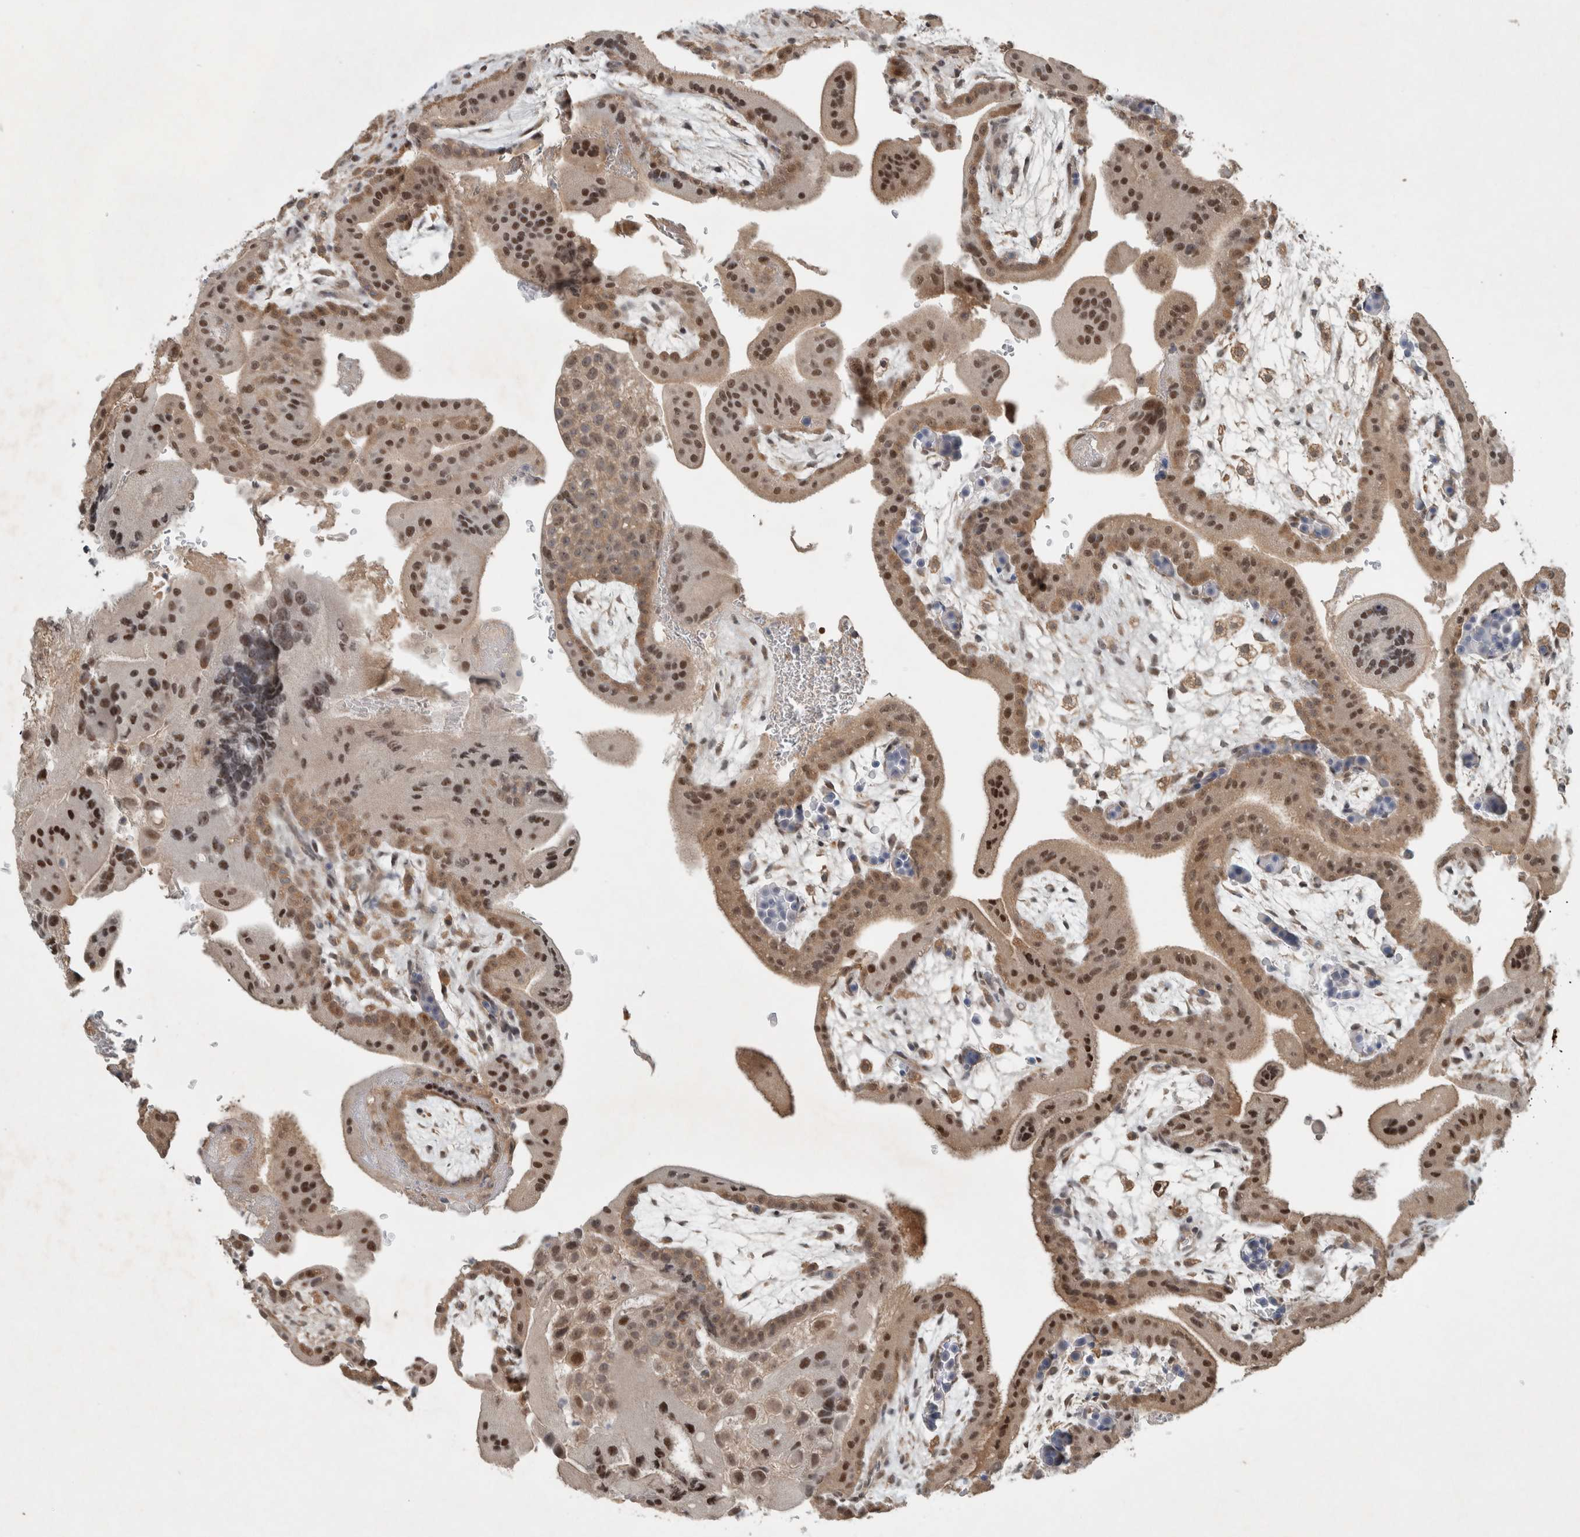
{"staining": {"intensity": "moderate", "quantity": ">75%", "location": "cytoplasmic/membranous,nuclear"}, "tissue": "placenta", "cell_type": "Decidual cells", "image_type": "normal", "snomed": [{"axis": "morphology", "description": "Normal tissue, NOS"}, {"axis": "topography", "description": "Placenta"}], "caption": "A medium amount of moderate cytoplasmic/membranous,nuclear positivity is appreciated in approximately >75% of decidual cells in unremarkable placenta.", "gene": "ENSG00000285245", "patient": {"sex": "female", "age": 35}}